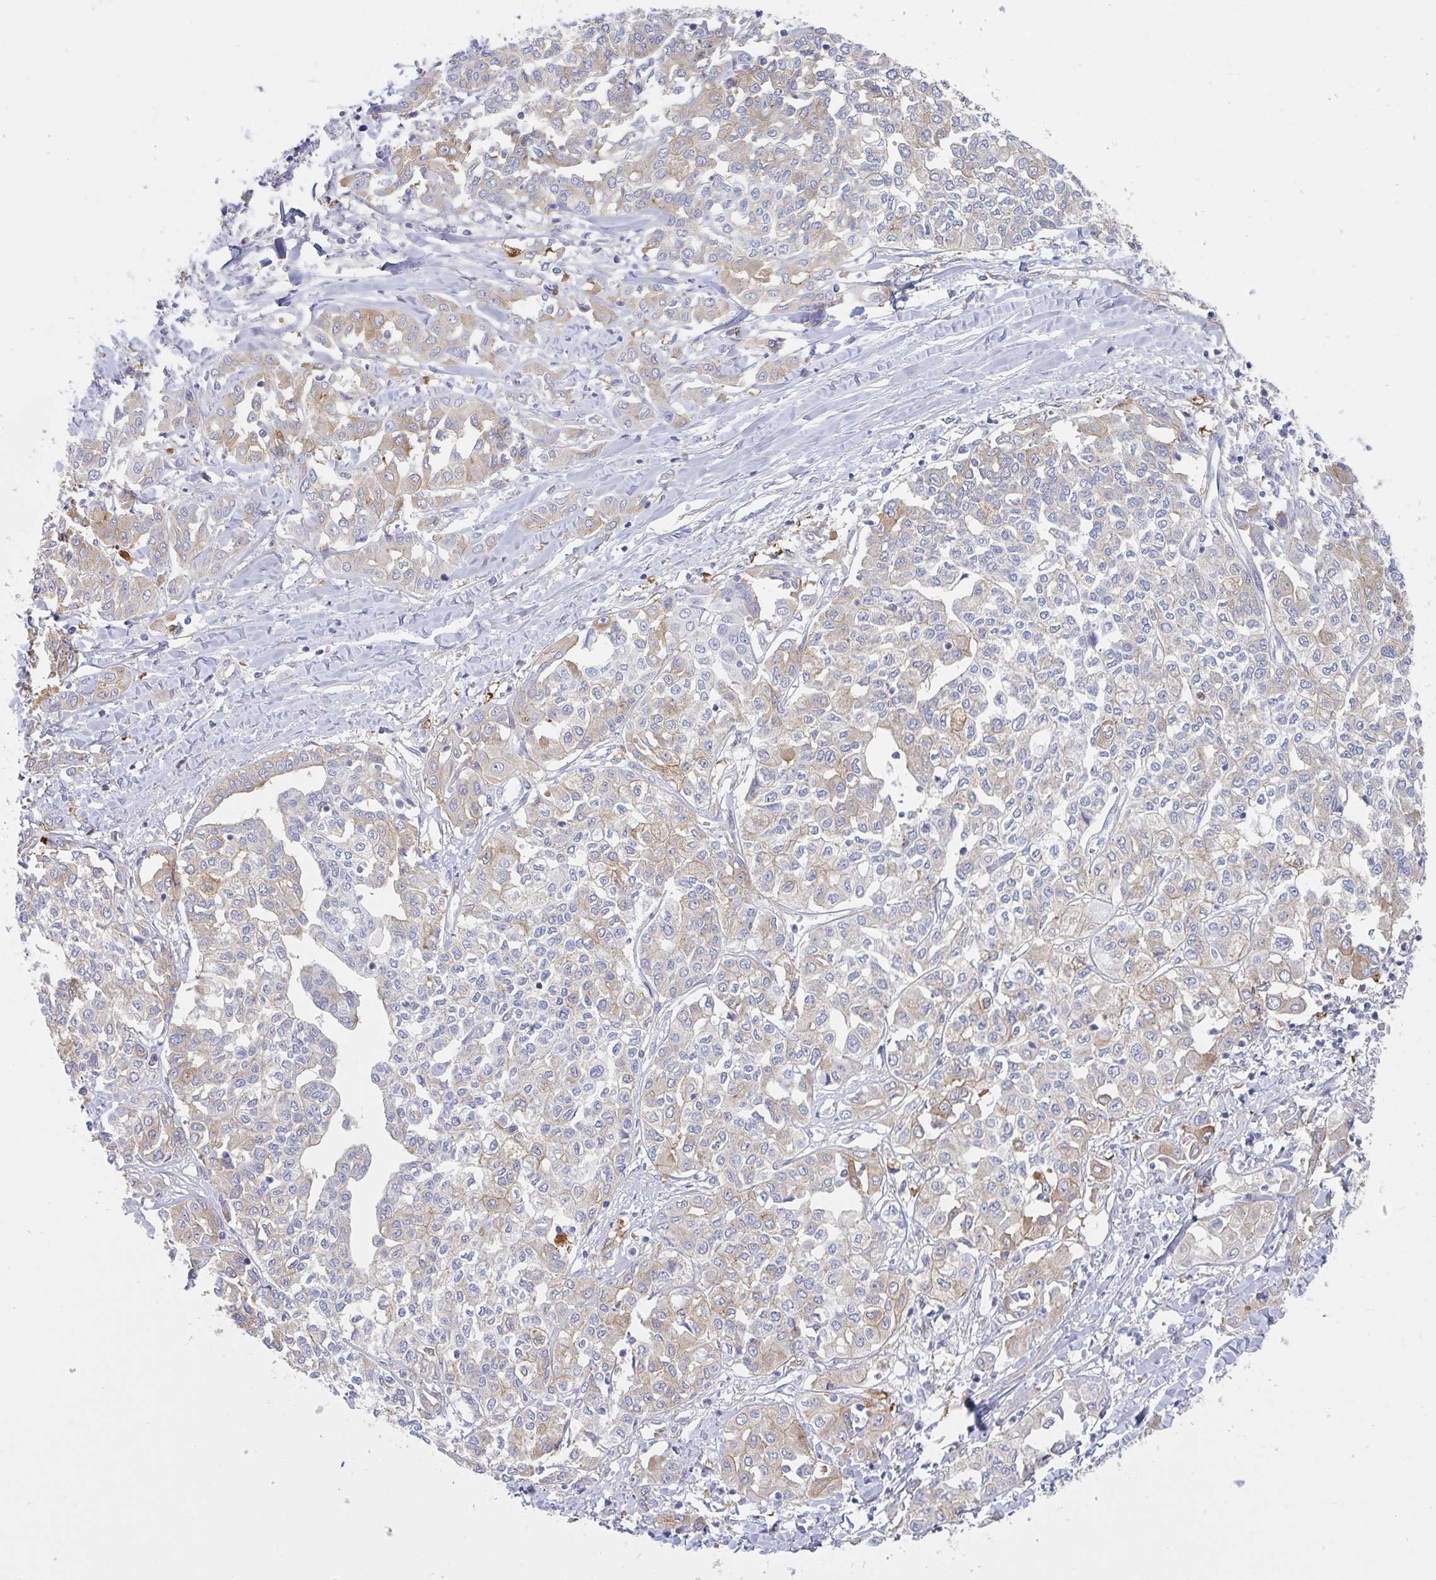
{"staining": {"intensity": "weak", "quantity": "<25%", "location": "cytoplasmic/membranous"}, "tissue": "liver cancer", "cell_type": "Tumor cells", "image_type": "cancer", "snomed": [{"axis": "morphology", "description": "Cholangiocarcinoma"}, {"axis": "topography", "description": "Liver"}], "caption": "IHC image of liver cancer (cholangiocarcinoma) stained for a protein (brown), which demonstrates no expression in tumor cells.", "gene": "AMPD2", "patient": {"sex": "female", "age": 77}}